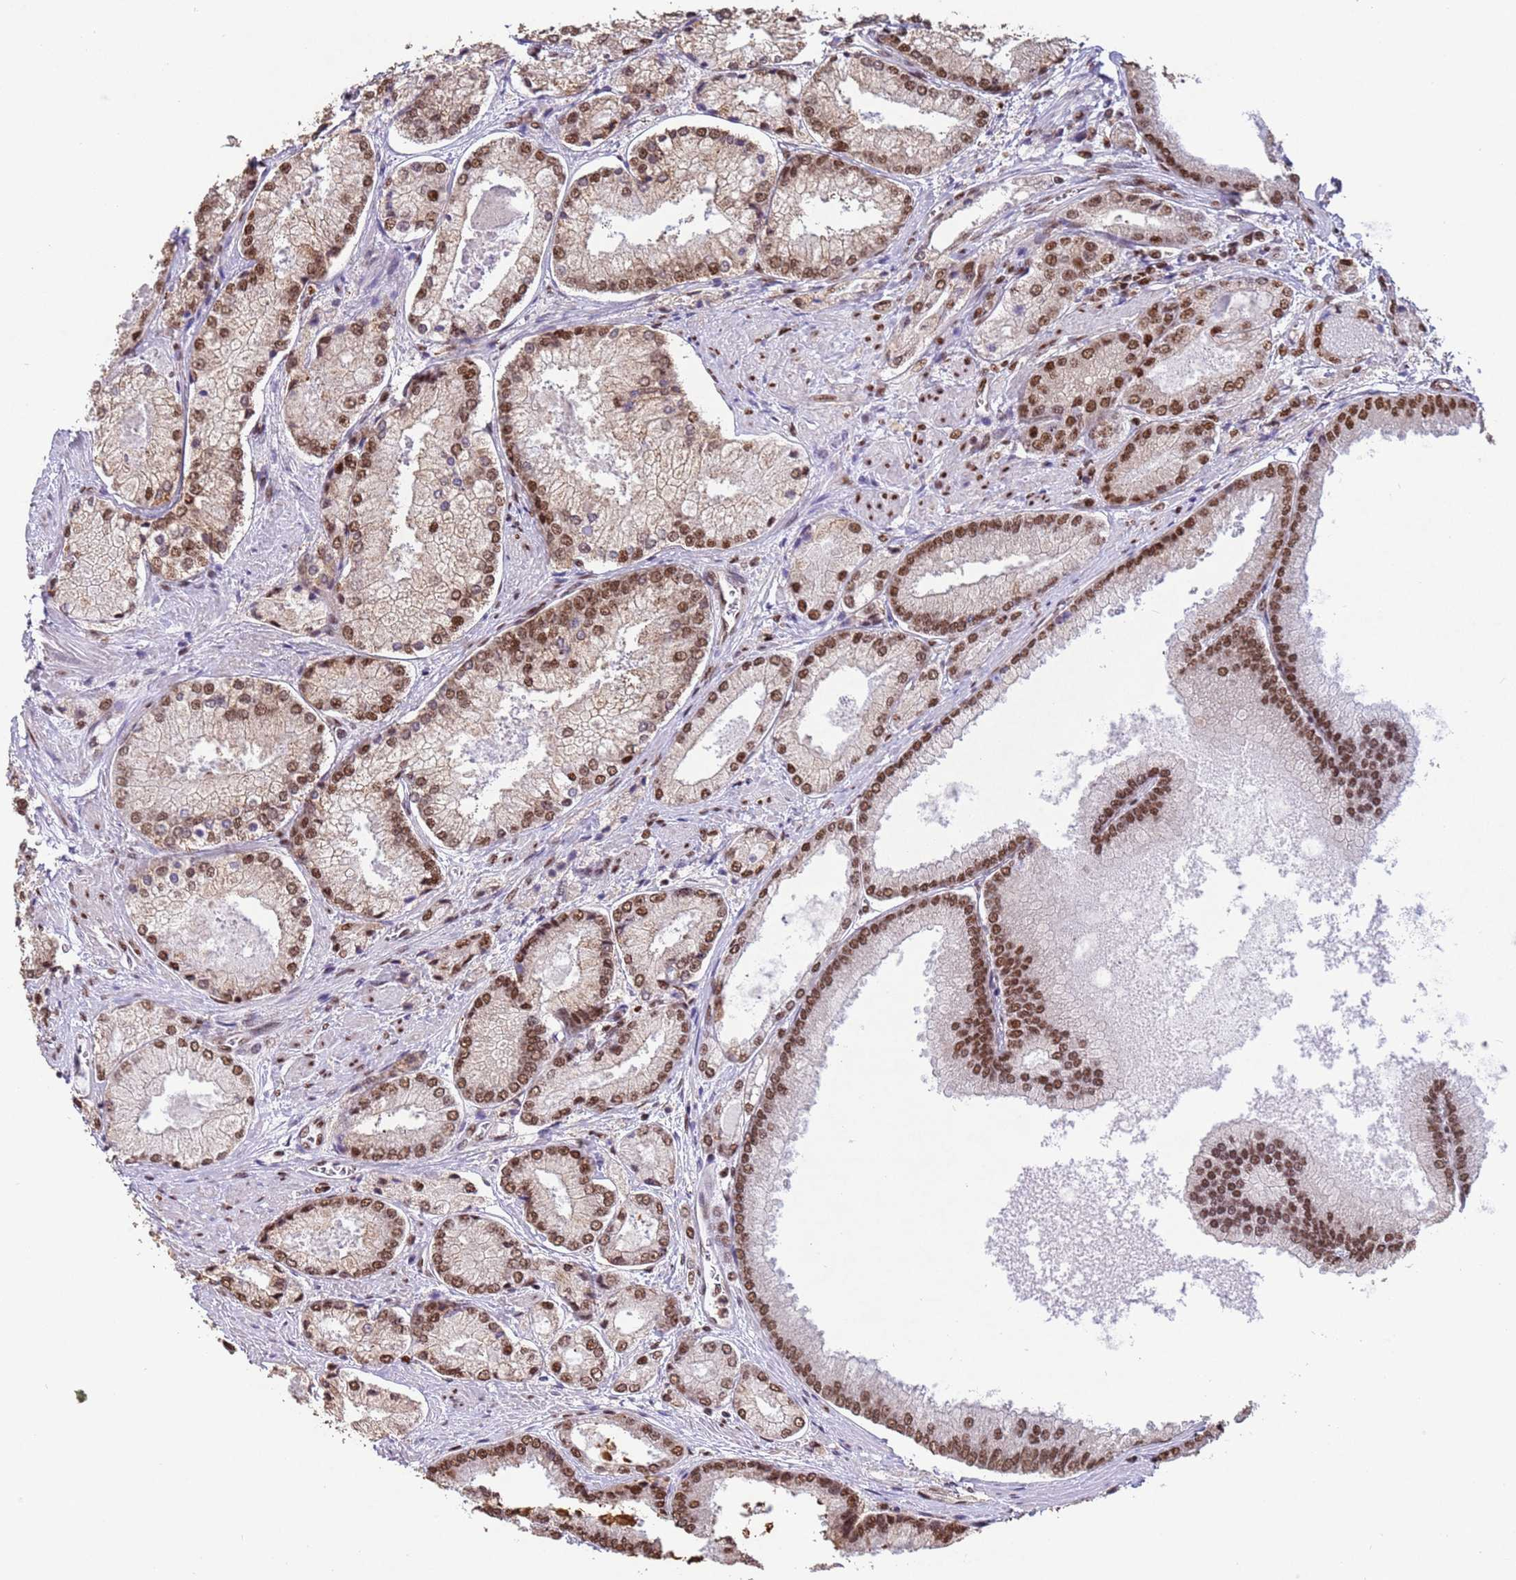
{"staining": {"intensity": "moderate", "quantity": ">75%", "location": "nuclear"}, "tissue": "prostate cancer", "cell_type": "Tumor cells", "image_type": "cancer", "snomed": [{"axis": "morphology", "description": "Adenocarcinoma, Low grade"}, {"axis": "topography", "description": "Prostate"}], "caption": "Moderate nuclear staining for a protein is appreciated in about >75% of tumor cells of prostate cancer using immunohistochemistry (IHC).", "gene": "ESF1", "patient": {"sex": "male", "age": 74}}